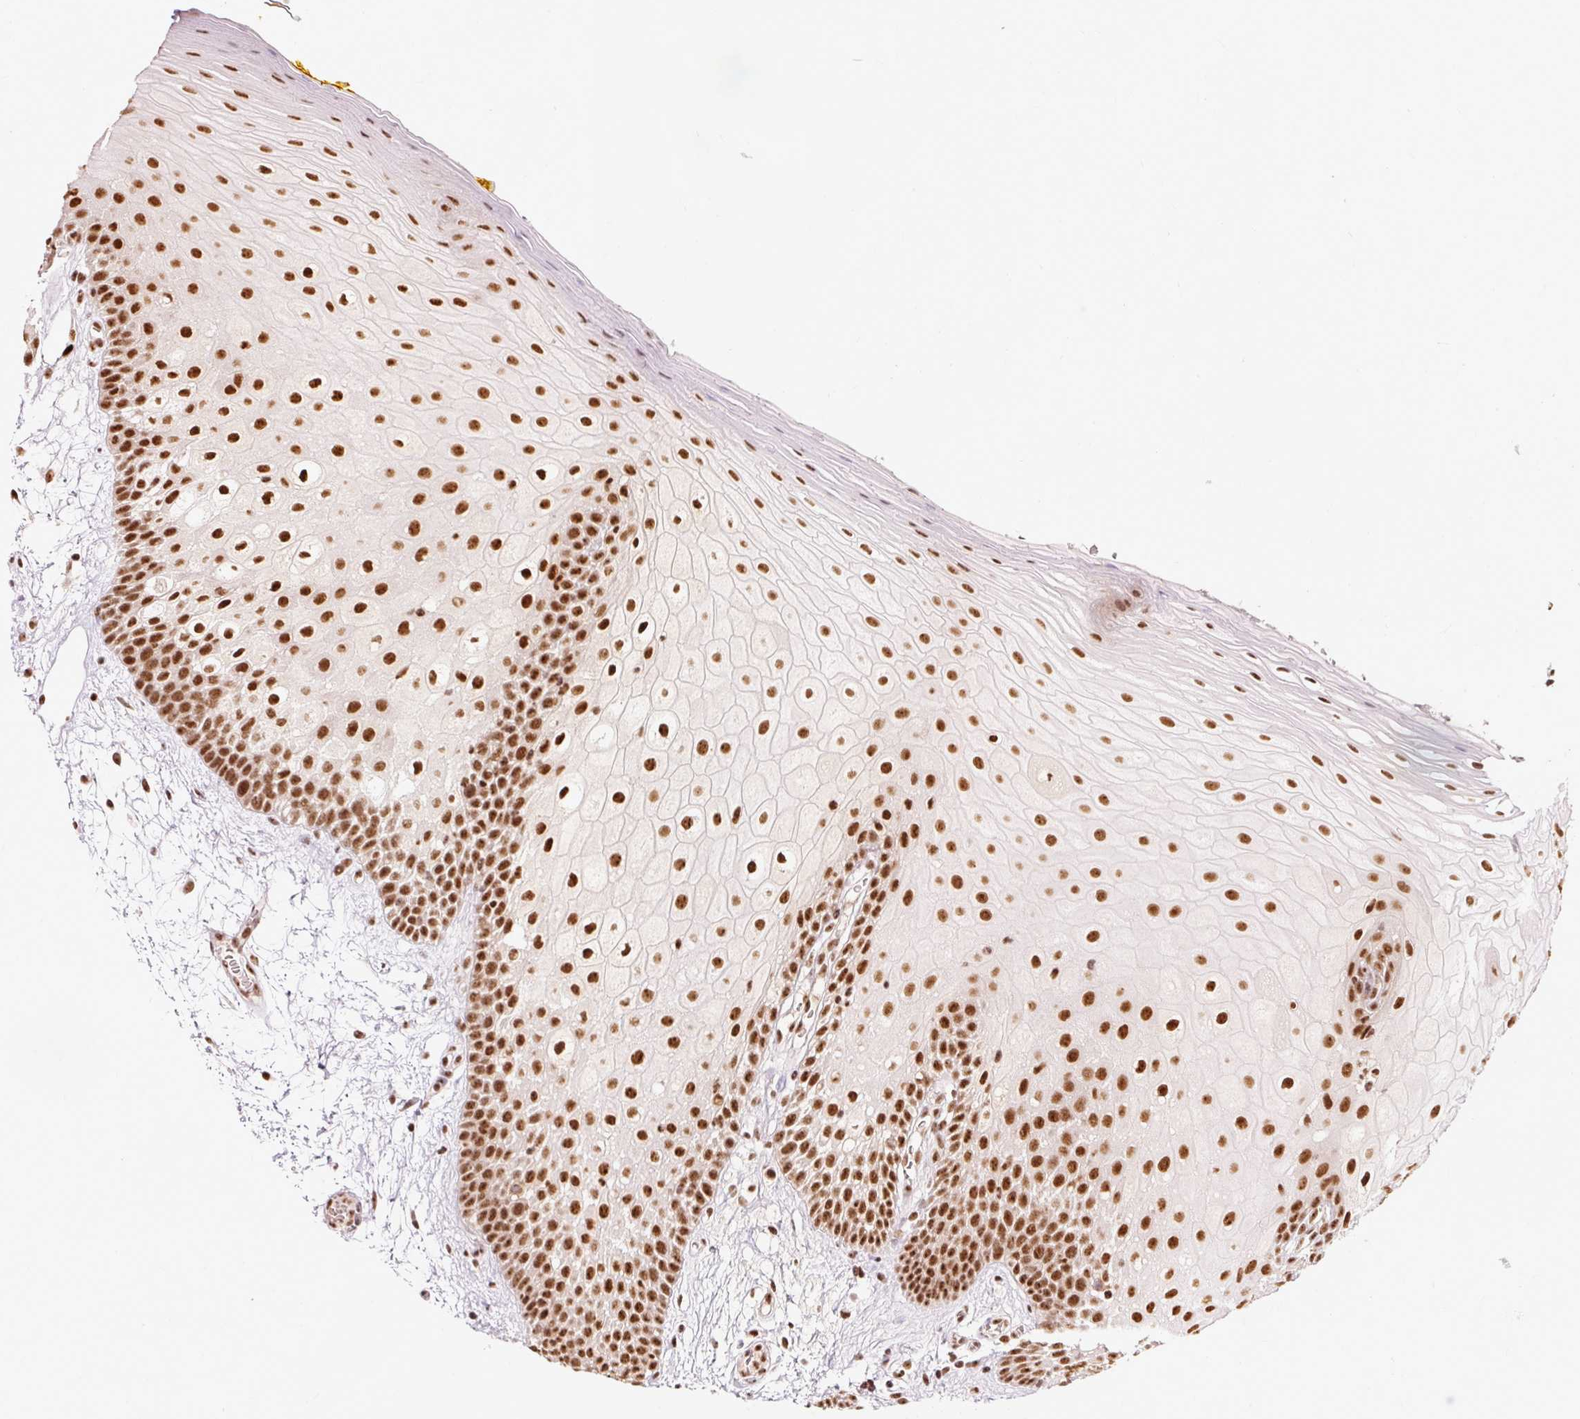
{"staining": {"intensity": "strong", "quantity": ">75%", "location": "nuclear"}, "tissue": "oral mucosa", "cell_type": "Squamous epithelial cells", "image_type": "normal", "snomed": [{"axis": "morphology", "description": "Normal tissue, NOS"}, {"axis": "morphology", "description": "Squamous cell carcinoma, NOS"}, {"axis": "topography", "description": "Oral tissue"}, {"axis": "topography", "description": "Tounge, NOS"}, {"axis": "topography", "description": "Head-Neck"}], "caption": "High-power microscopy captured an immunohistochemistry (IHC) histopathology image of unremarkable oral mucosa, revealing strong nuclear expression in approximately >75% of squamous epithelial cells.", "gene": "ZBTB44", "patient": {"sex": "male", "age": 76}}